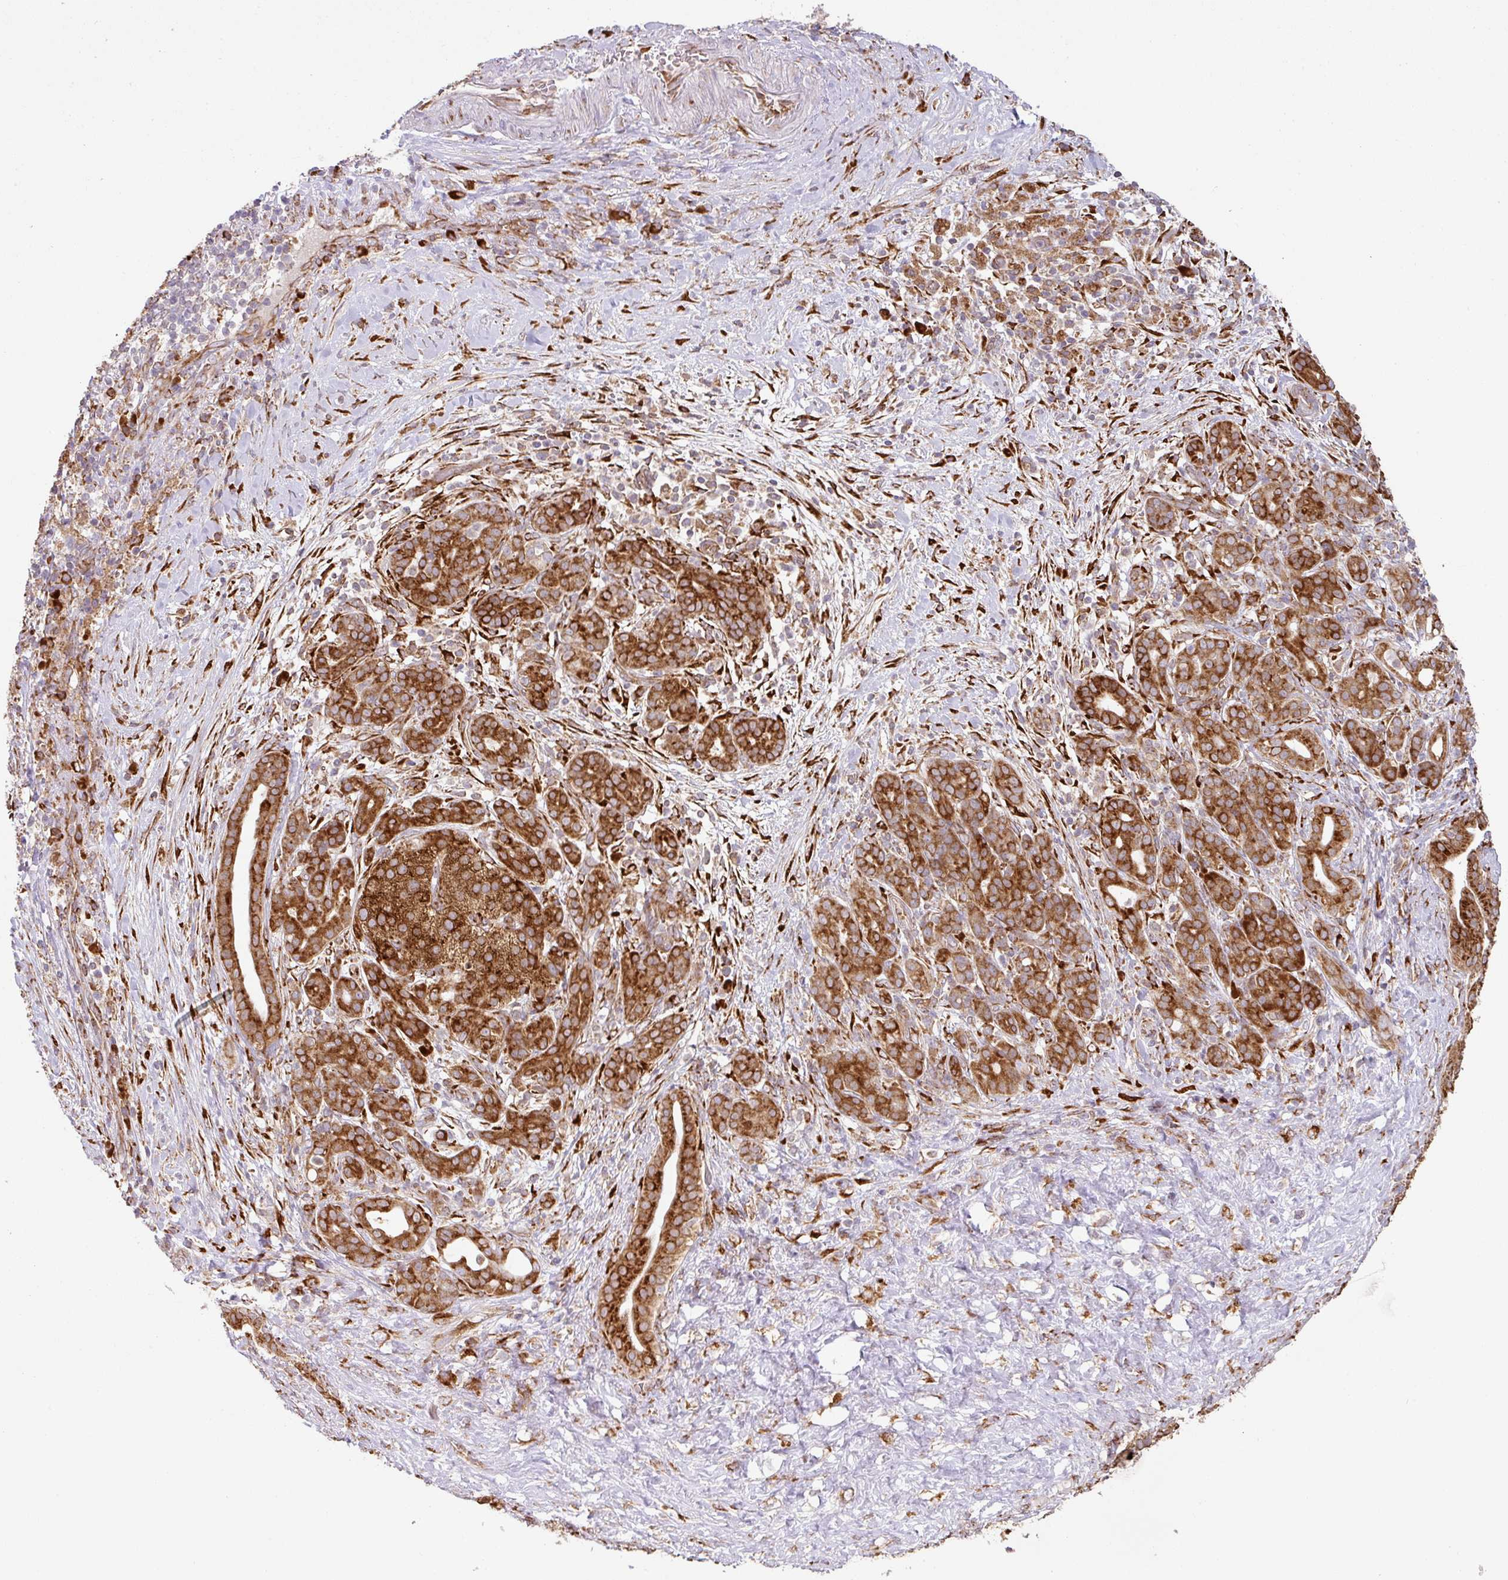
{"staining": {"intensity": "strong", "quantity": ">75%", "location": "cytoplasmic/membranous"}, "tissue": "pancreatic cancer", "cell_type": "Tumor cells", "image_type": "cancer", "snomed": [{"axis": "morphology", "description": "Adenocarcinoma, NOS"}, {"axis": "topography", "description": "Pancreas"}], "caption": "Strong cytoplasmic/membranous expression for a protein is appreciated in about >75% of tumor cells of pancreatic cancer (adenocarcinoma) using immunohistochemistry.", "gene": "SLC39A7", "patient": {"sex": "male", "age": 44}}